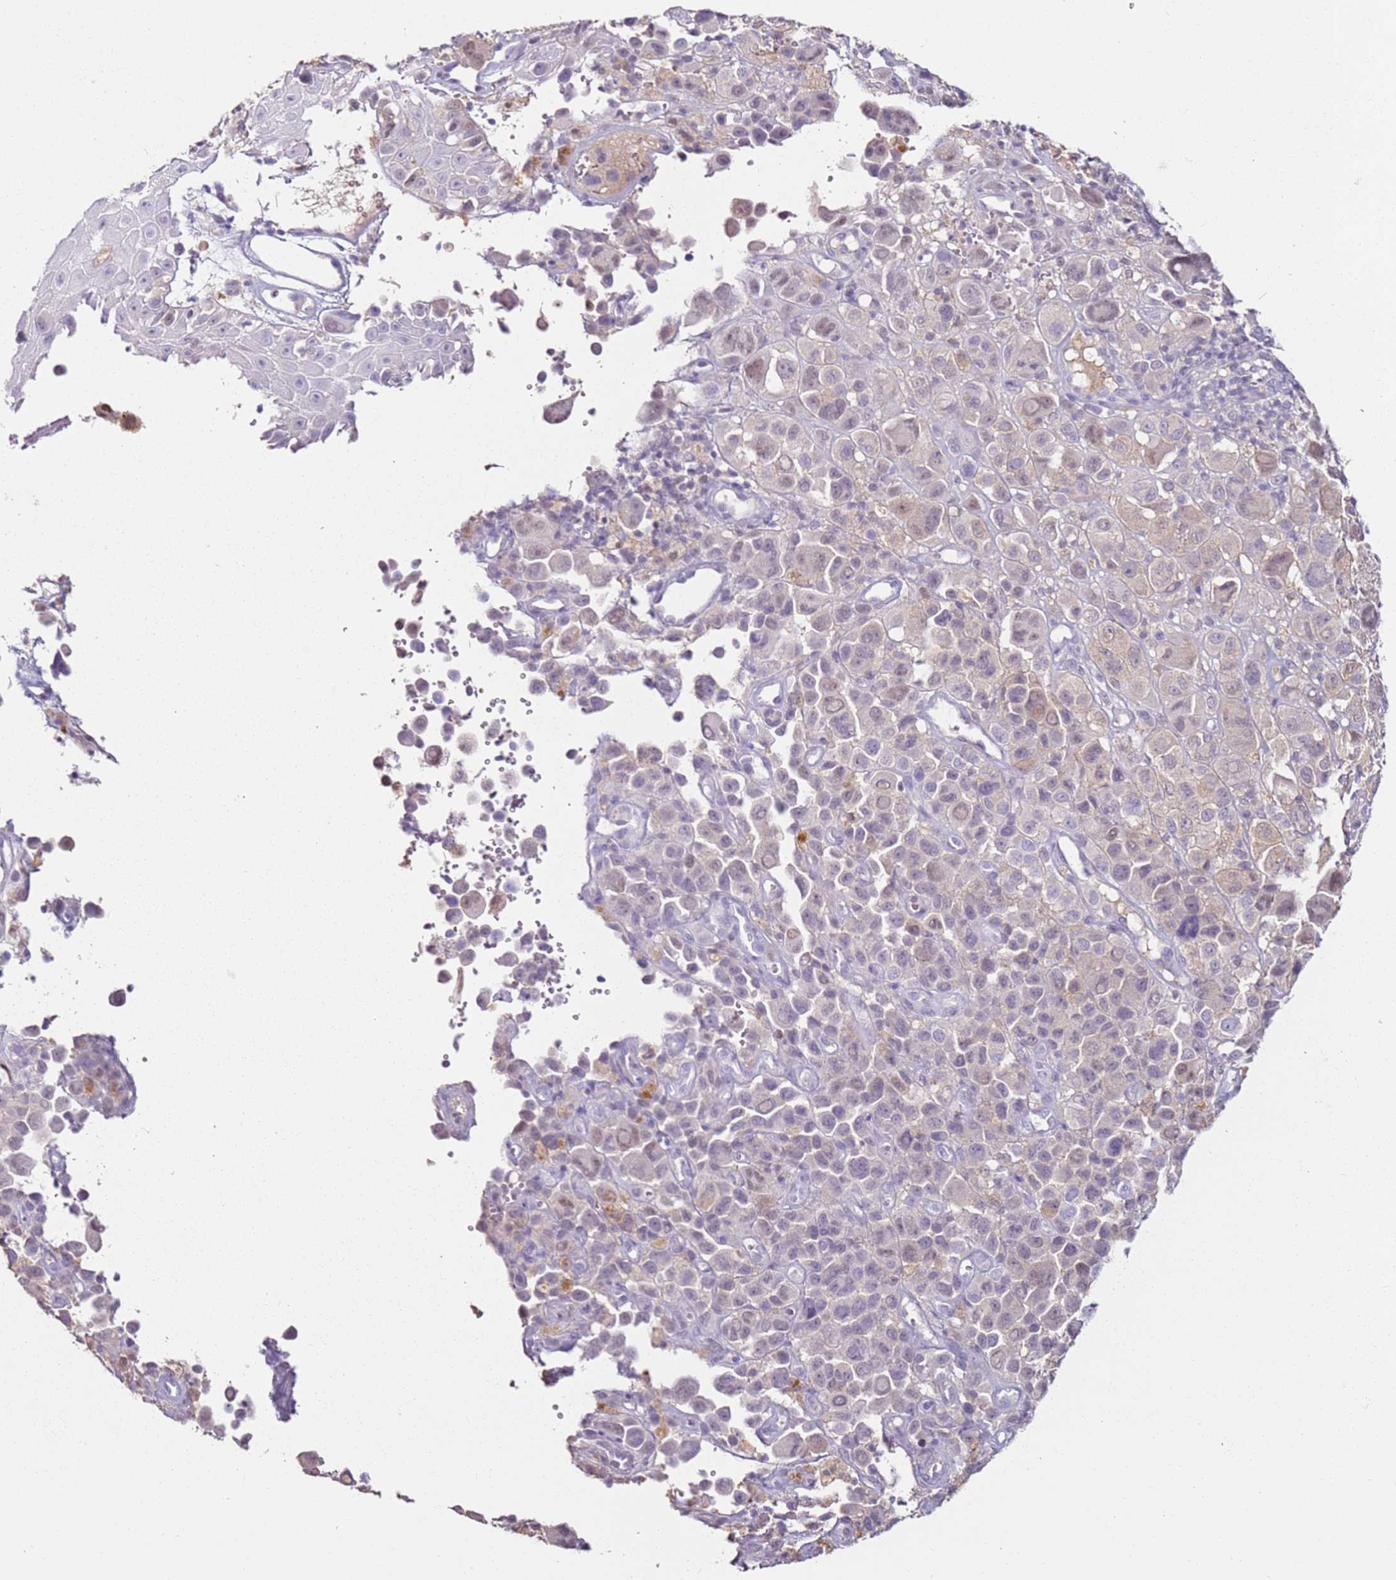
{"staining": {"intensity": "negative", "quantity": "none", "location": "none"}, "tissue": "melanoma", "cell_type": "Tumor cells", "image_type": "cancer", "snomed": [{"axis": "morphology", "description": "Malignant melanoma, NOS"}, {"axis": "topography", "description": "Skin of trunk"}], "caption": "An immunohistochemistry (IHC) micrograph of malignant melanoma is shown. There is no staining in tumor cells of malignant melanoma.", "gene": "MDH1", "patient": {"sex": "male", "age": 71}}